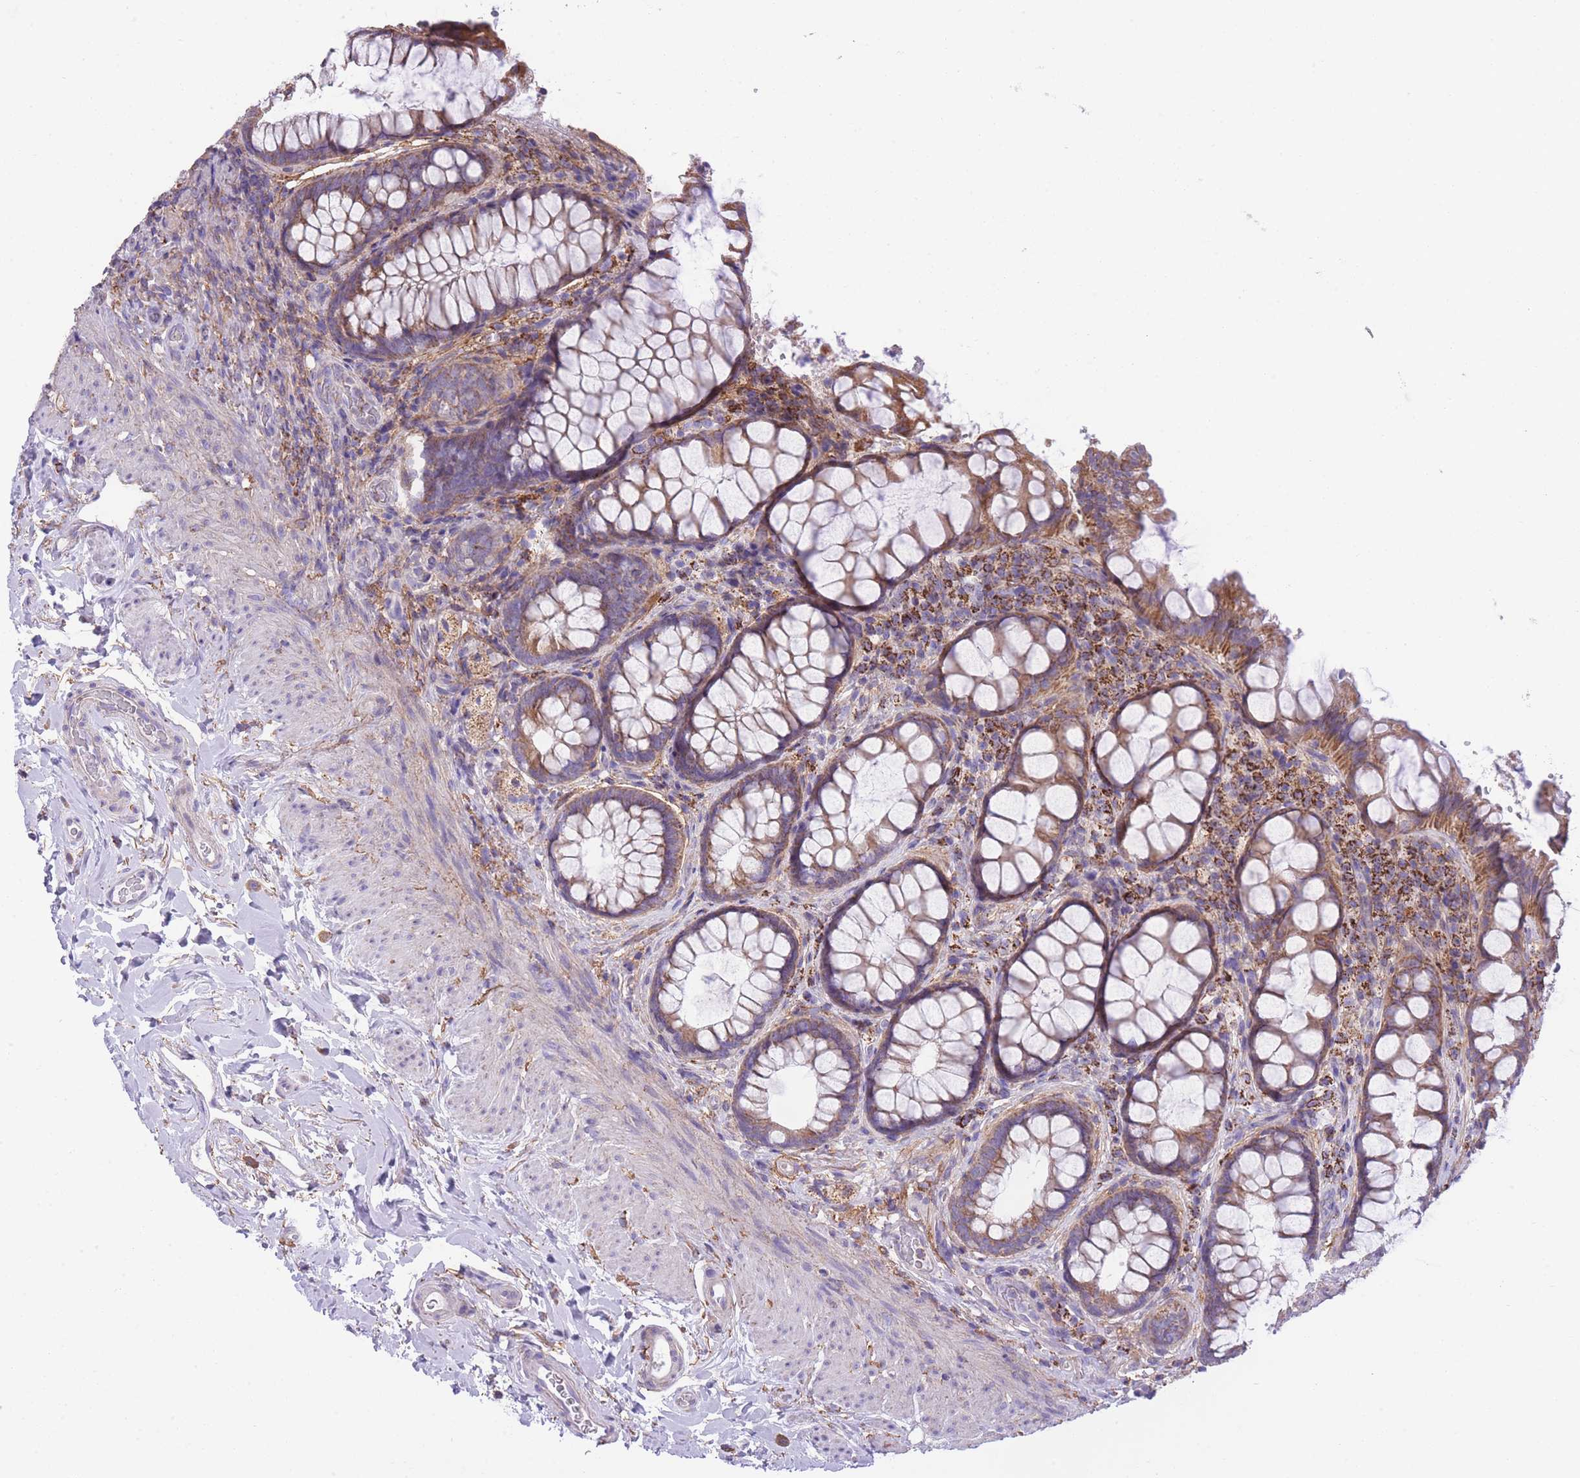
{"staining": {"intensity": "moderate", "quantity": ">75%", "location": "cytoplasmic/membranous"}, "tissue": "rectum", "cell_type": "Glandular cells", "image_type": "normal", "snomed": [{"axis": "morphology", "description": "Normal tissue, NOS"}, {"axis": "topography", "description": "Rectum"}, {"axis": "topography", "description": "Peripheral nerve tissue"}], "caption": "Immunohistochemistry (IHC) micrograph of normal rectum: rectum stained using IHC reveals medium levels of moderate protein expression localized specifically in the cytoplasmic/membranous of glandular cells, appearing as a cytoplasmic/membranous brown color.", "gene": "ST3GAL3", "patient": {"sex": "female", "age": 69}}